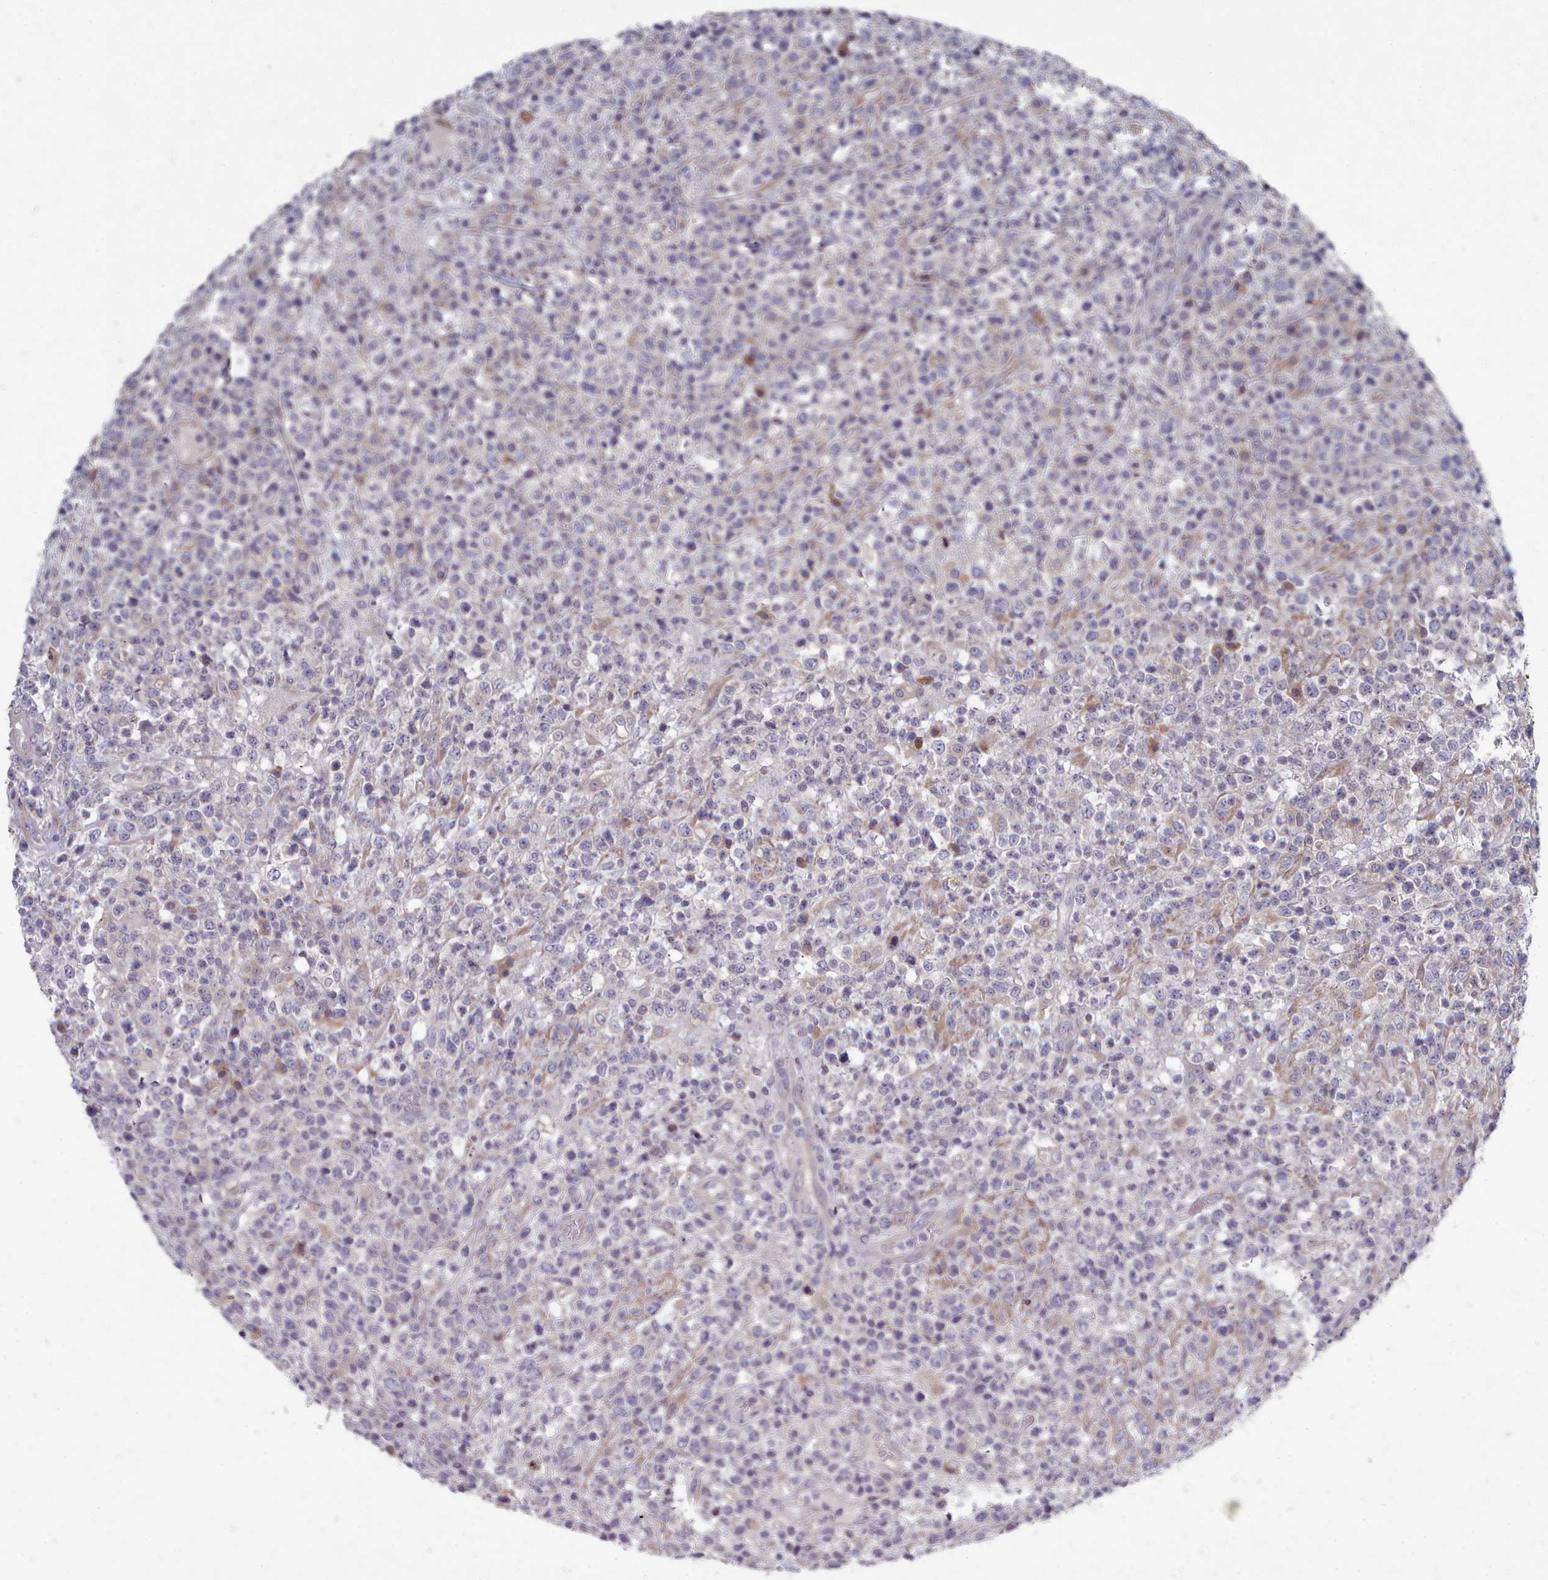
{"staining": {"intensity": "negative", "quantity": "none", "location": "none"}, "tissue": "lymphoma", "cell_type": "Tumor cells", "image_type": "cancer", "snomed": [{"axis": "morphology", "description": "Malignant lymphoma, non-Hodgkin's type, High grade"}, {"axis": "topography", "description": "Colon"}], "caption": "Immunohistochemistry (IHC) image of lymphoma stained for a protein (brown), which shows no staining in tumor cells. (DAB IHC, high magnification).", "gene": "ACKR3", "patient": {"sex": "female", "age": 53}}